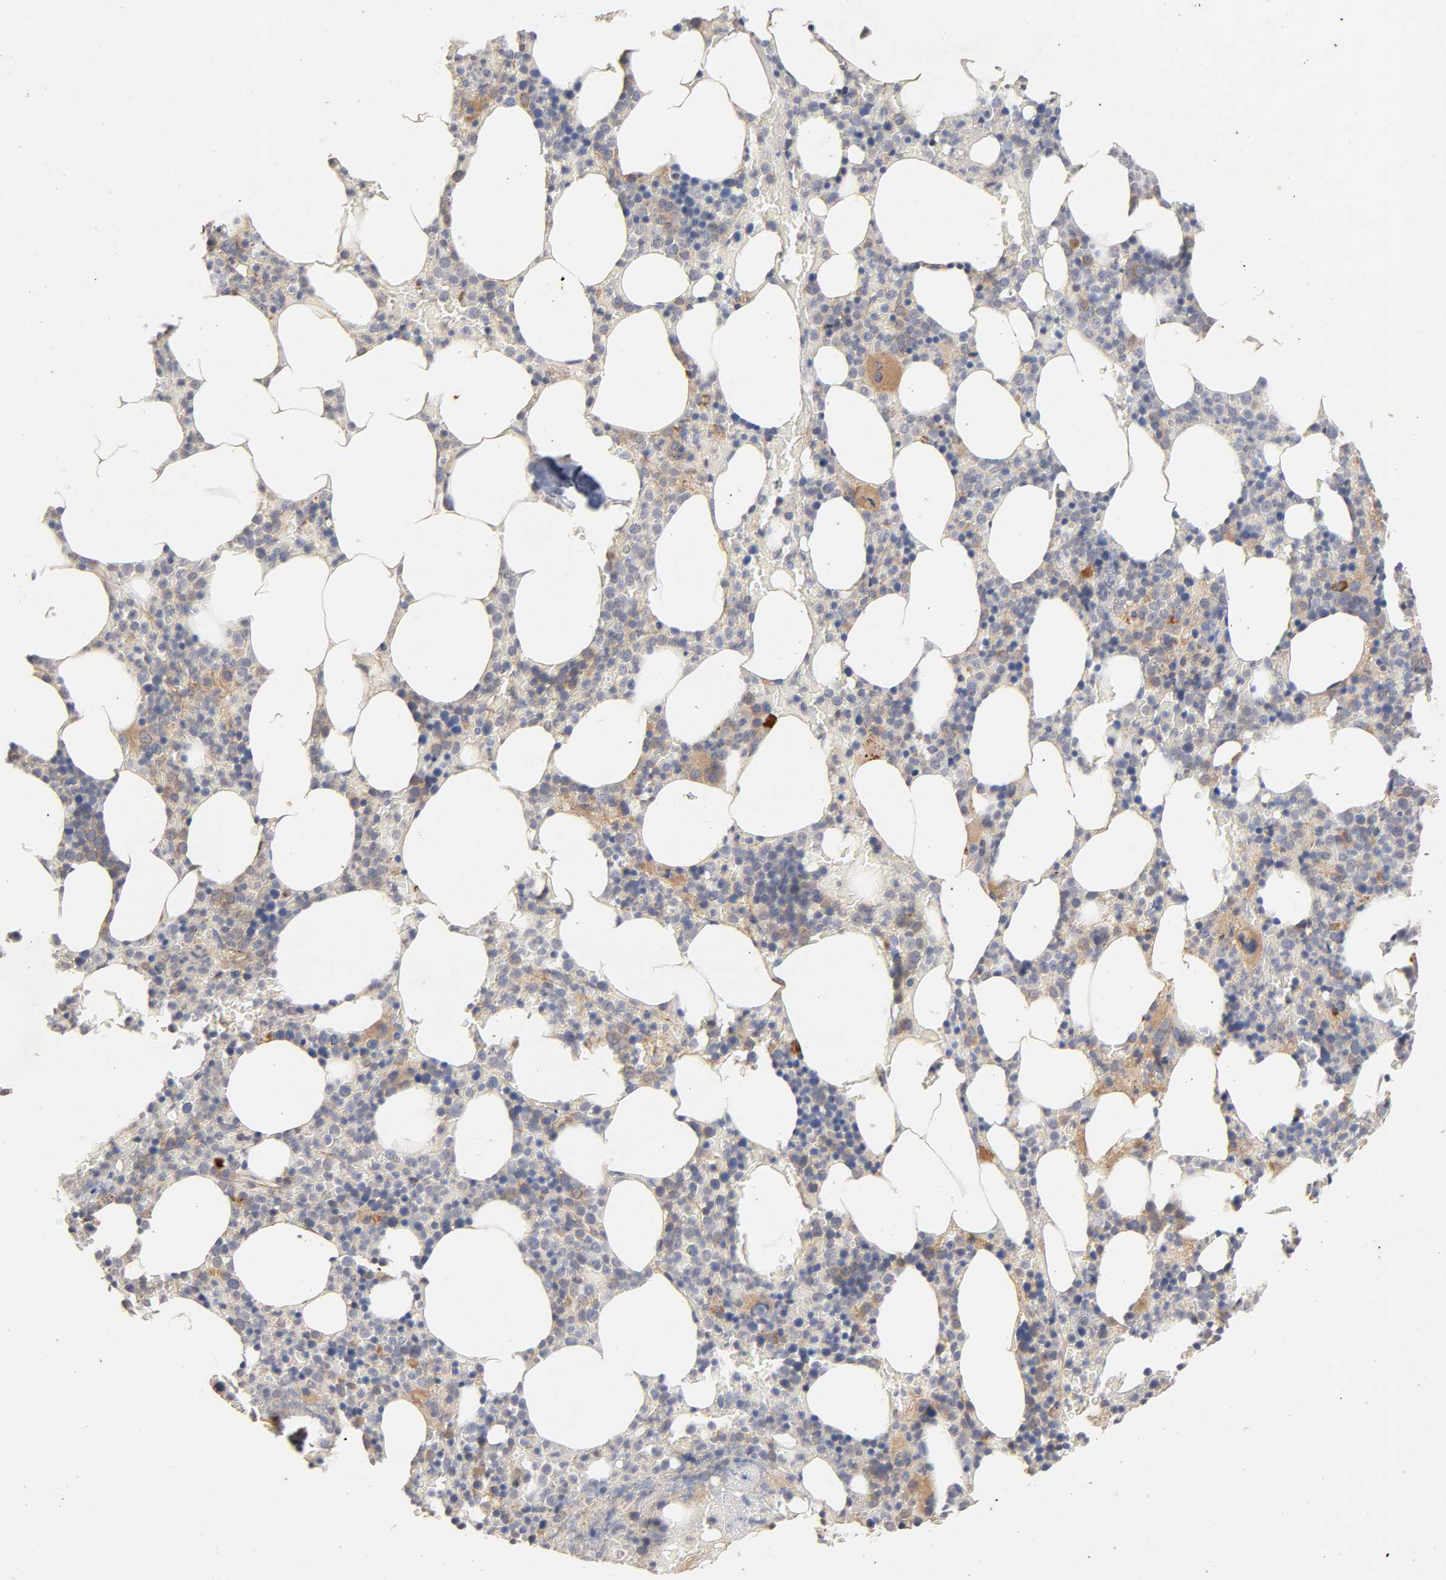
{"staining": {"intensity": "moderate", "quantity": "25%-75%", "location": "cytoplasmic/membranous"}, "tissue": "bone marrow", "cell_type": "Hematopoietic cells", "image_type": "normal", "snomed": [{"axis": "morphology", "description": "Normal tissue, NOS"}, {"axis": "topography", "description": "Bone marrow"}], "caption": "High-magnification brightfield microscopy of normal bone marrow stained with DAB (brown) and counterstained with hematoxylin (blue). hematopoietic cells exhibit moderate cytoplasmic/membranous expression is present in approximately25%-75% of cells. (IHC, brightfield microscopy, high magnification).", "gene": "PDZD11", "patient": {"sex": "female", "age": 66}}